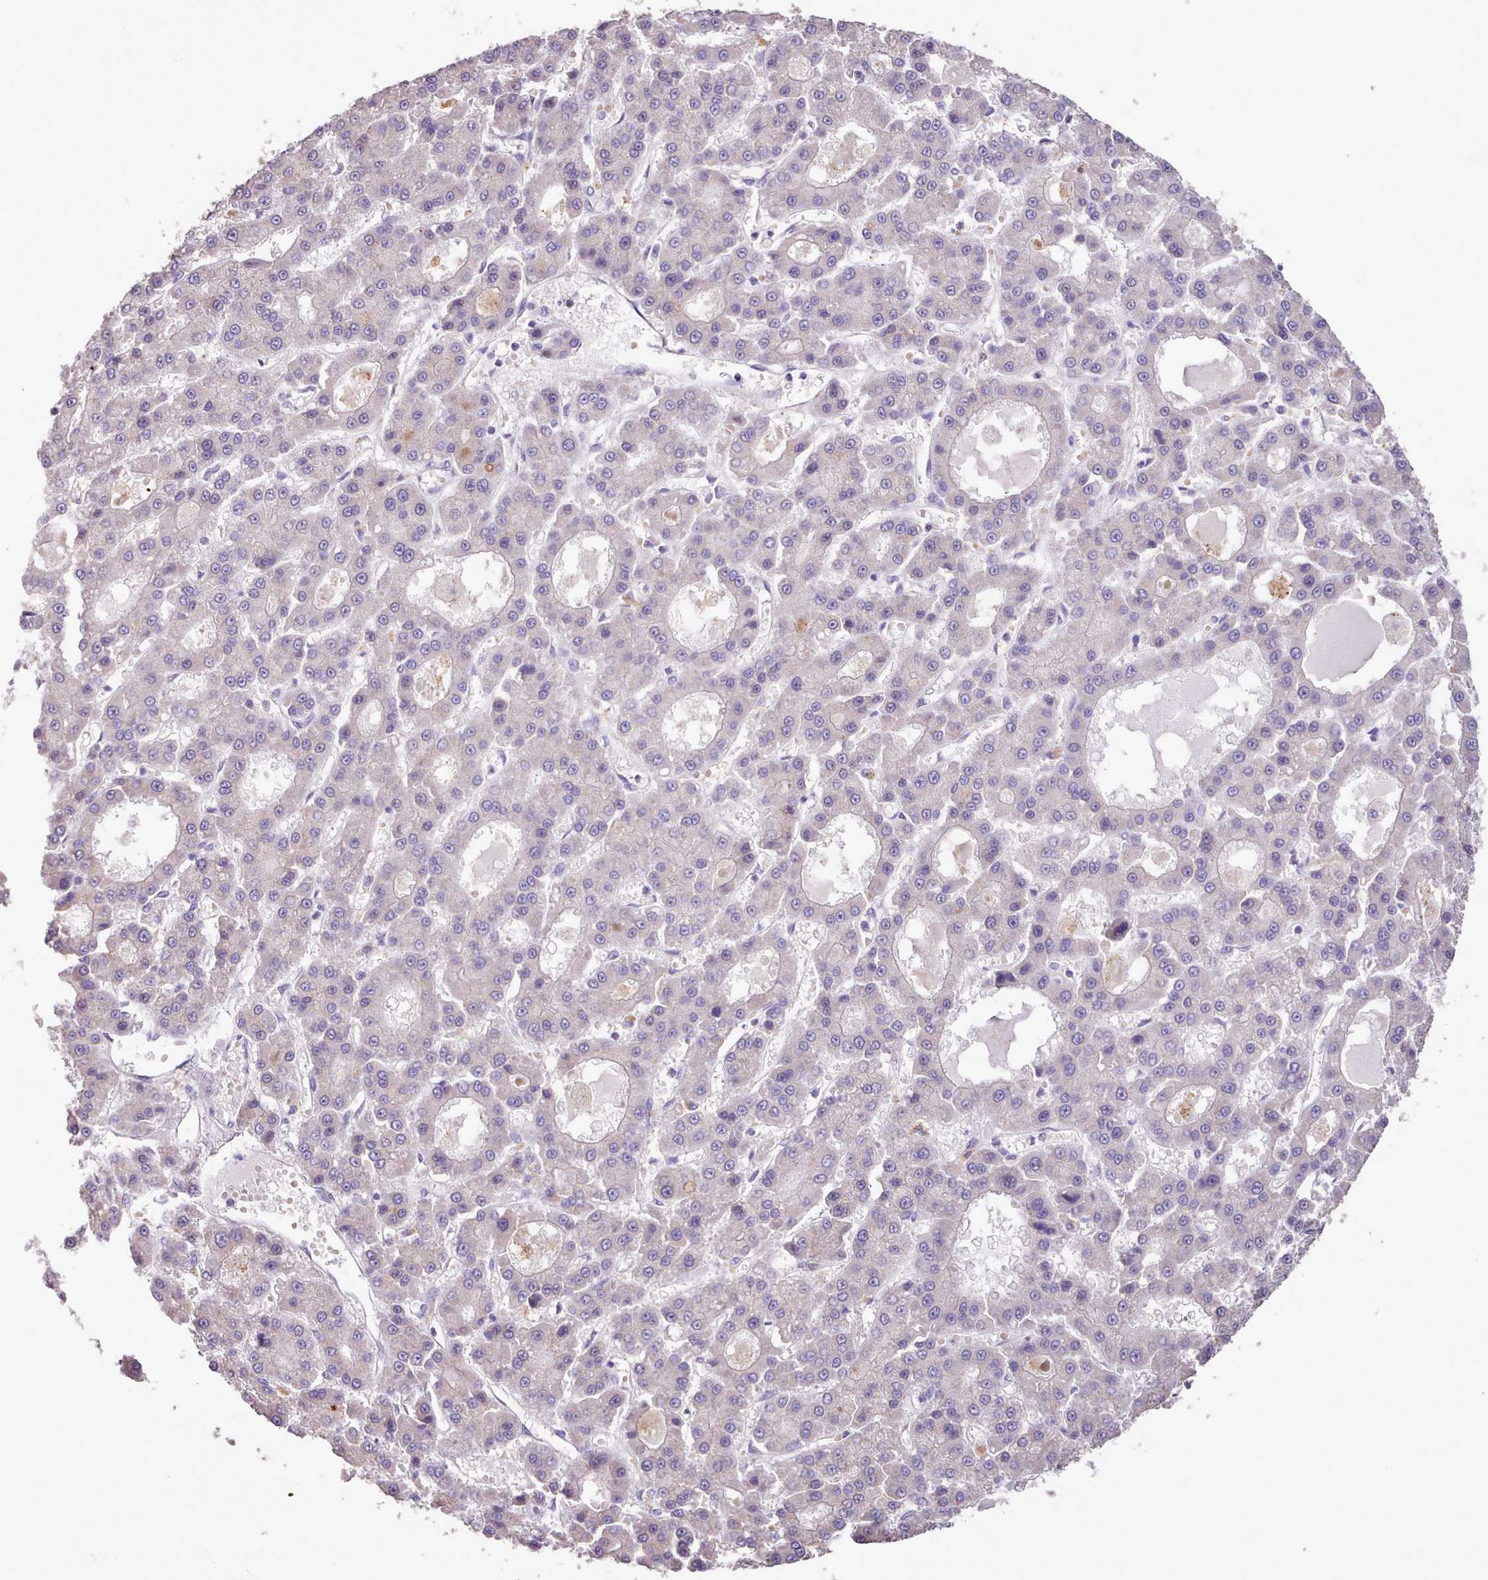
{"staining": {"intensity": "negative", "quantity": "none", "location": "none"}, "tissue": "liver cancer", "cell_type": "Tumor cells", "image_type": "cancer", "snomed": [{"axis": "morphology", "description": "Carcinoma, Hepatocellular, NOS"}, {"axis": "topography", "description": "Liver"}], "caption": "A histopathology image of hepatocellular carcinoma (liver) stained for a protein displays no brown staining in tumor cells.", "gene": "ZNF607", "patient": {"sex": "male", "age": 70}}